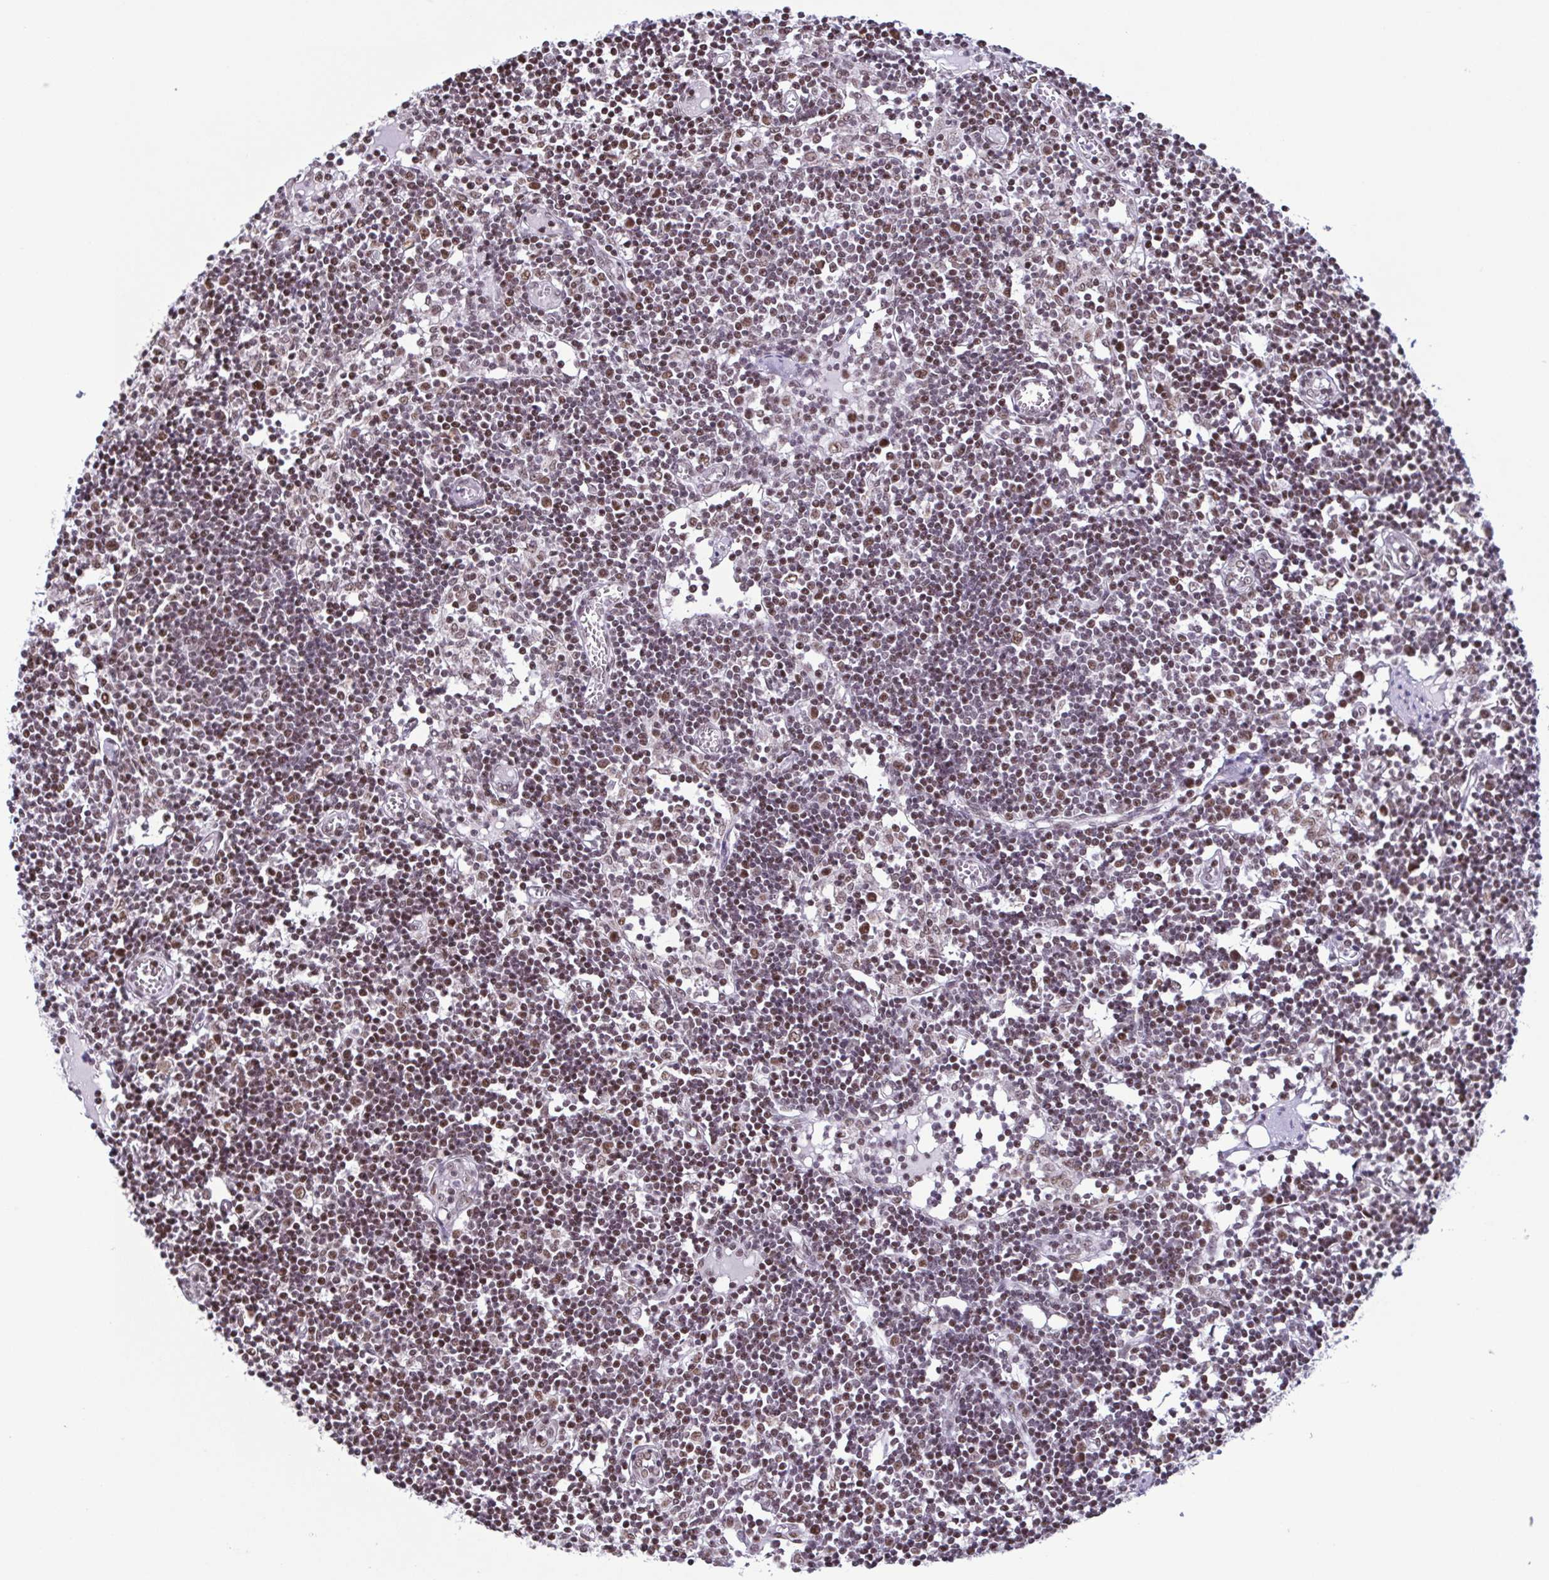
{"staining": {"intensity": "moderate", "quantity": ">75%", "location": "nuclear"}, "tissue": "lymph node", "cell_type": "Germinal center cells", "image_type": "normal", "snomed": [{"axis": "morphology", "description": "Normal tissue, NOS"}, {"axis": "topography", "description": "Lymph node"}], "caption": "Protein staining of unremarkable lymph node exhibits moderate nuclear positivity in about >75% of germinal center cells.", "gene": "TIMM21", "patient": {"sex": "female", "age": 11}}